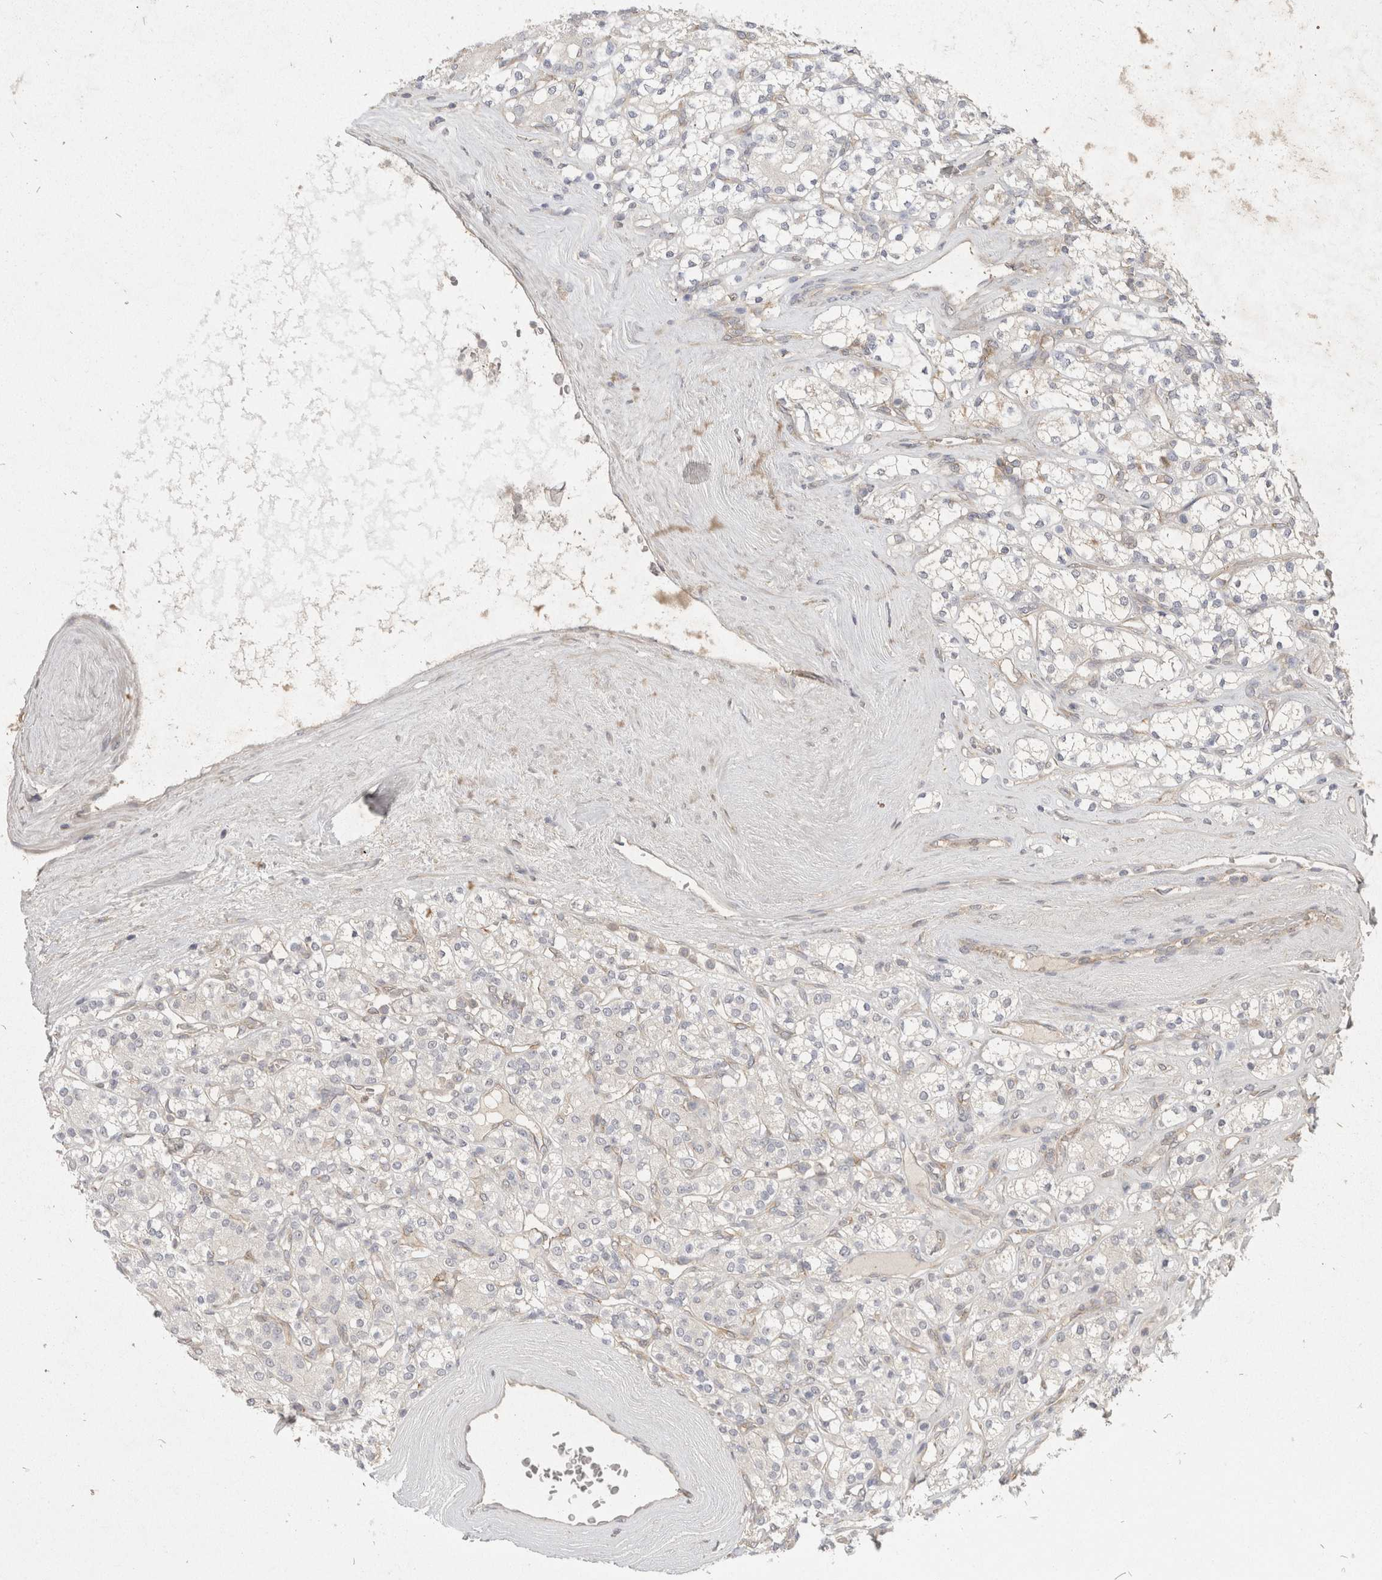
{"staining": {"intensity": "negative", "quantity": "none", "location": "none"}, "tissue": "renal cancer", "cell_type": "Tumor cells", "image_type": "cancer", "snomed": [{"axis": "morphology", "description": "Adenocarcinoma, NOS"}, {"axis": "topography", "description": "Kidney"}], "caption": "A high-resolution image shows IHC staining of renal cancer (adenocarcinoma), which demonstrates no significant positivity in tumor cells.", "gene": "EIF4G3", "patient": {"sex": "male", "age": 77}}